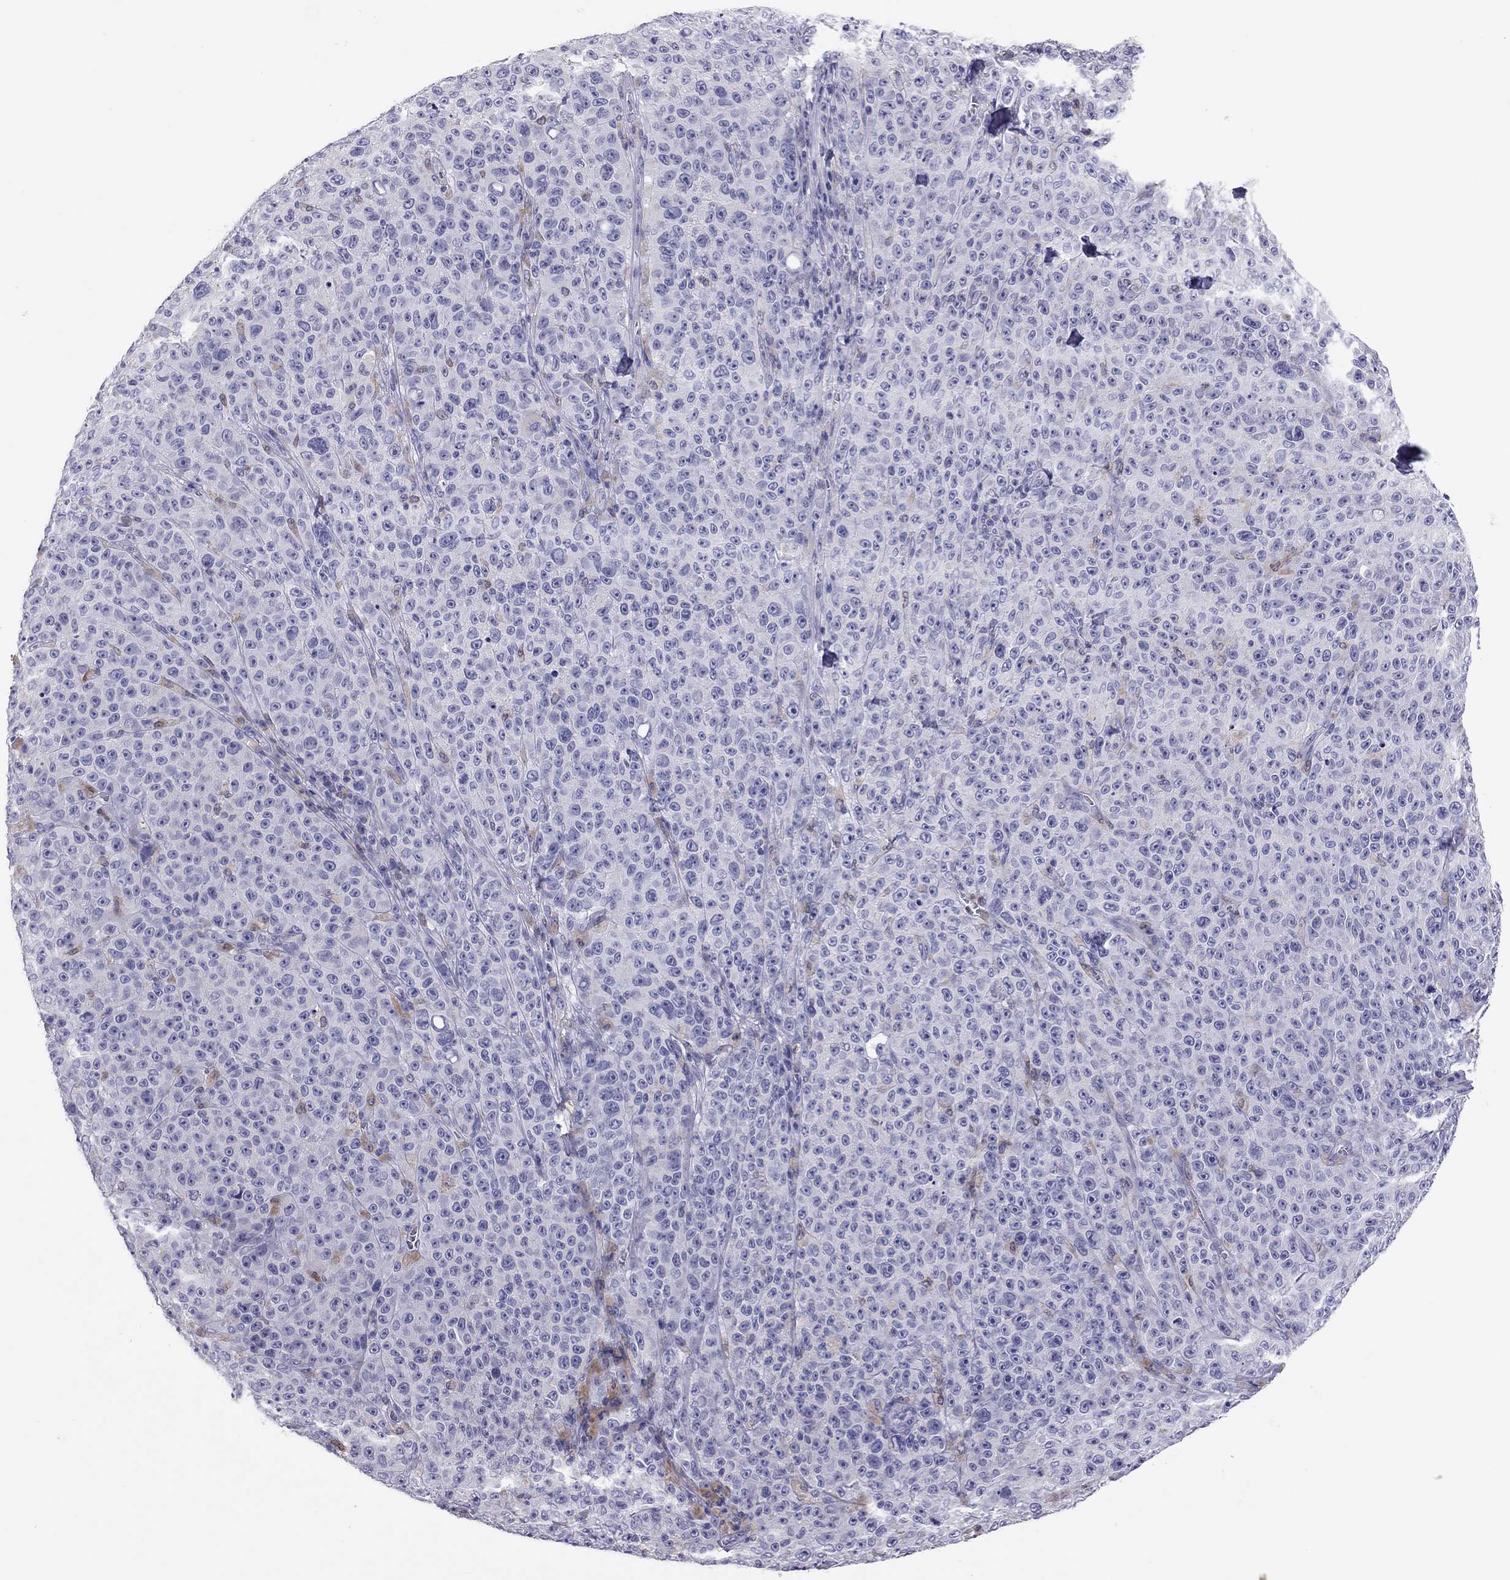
{"staining": {"intensity": "negative", "quantity": "none", "location": "none"}, "tissue": "melanoma", "cell_type": "Tumor cells", "image_type": "cancer", "snomed": [{"axis": "morphology", "description": "Malignant melanoma, NOS"}, {"axis": "topography", "description": "Skin"}], "caption": "Malignant melanoma stained for a protein using immunohistochemistry (IHC) displays no staining tumor cells.", "gene": "ADORA2A", "patient": {"sex": "female", "age": 82}}